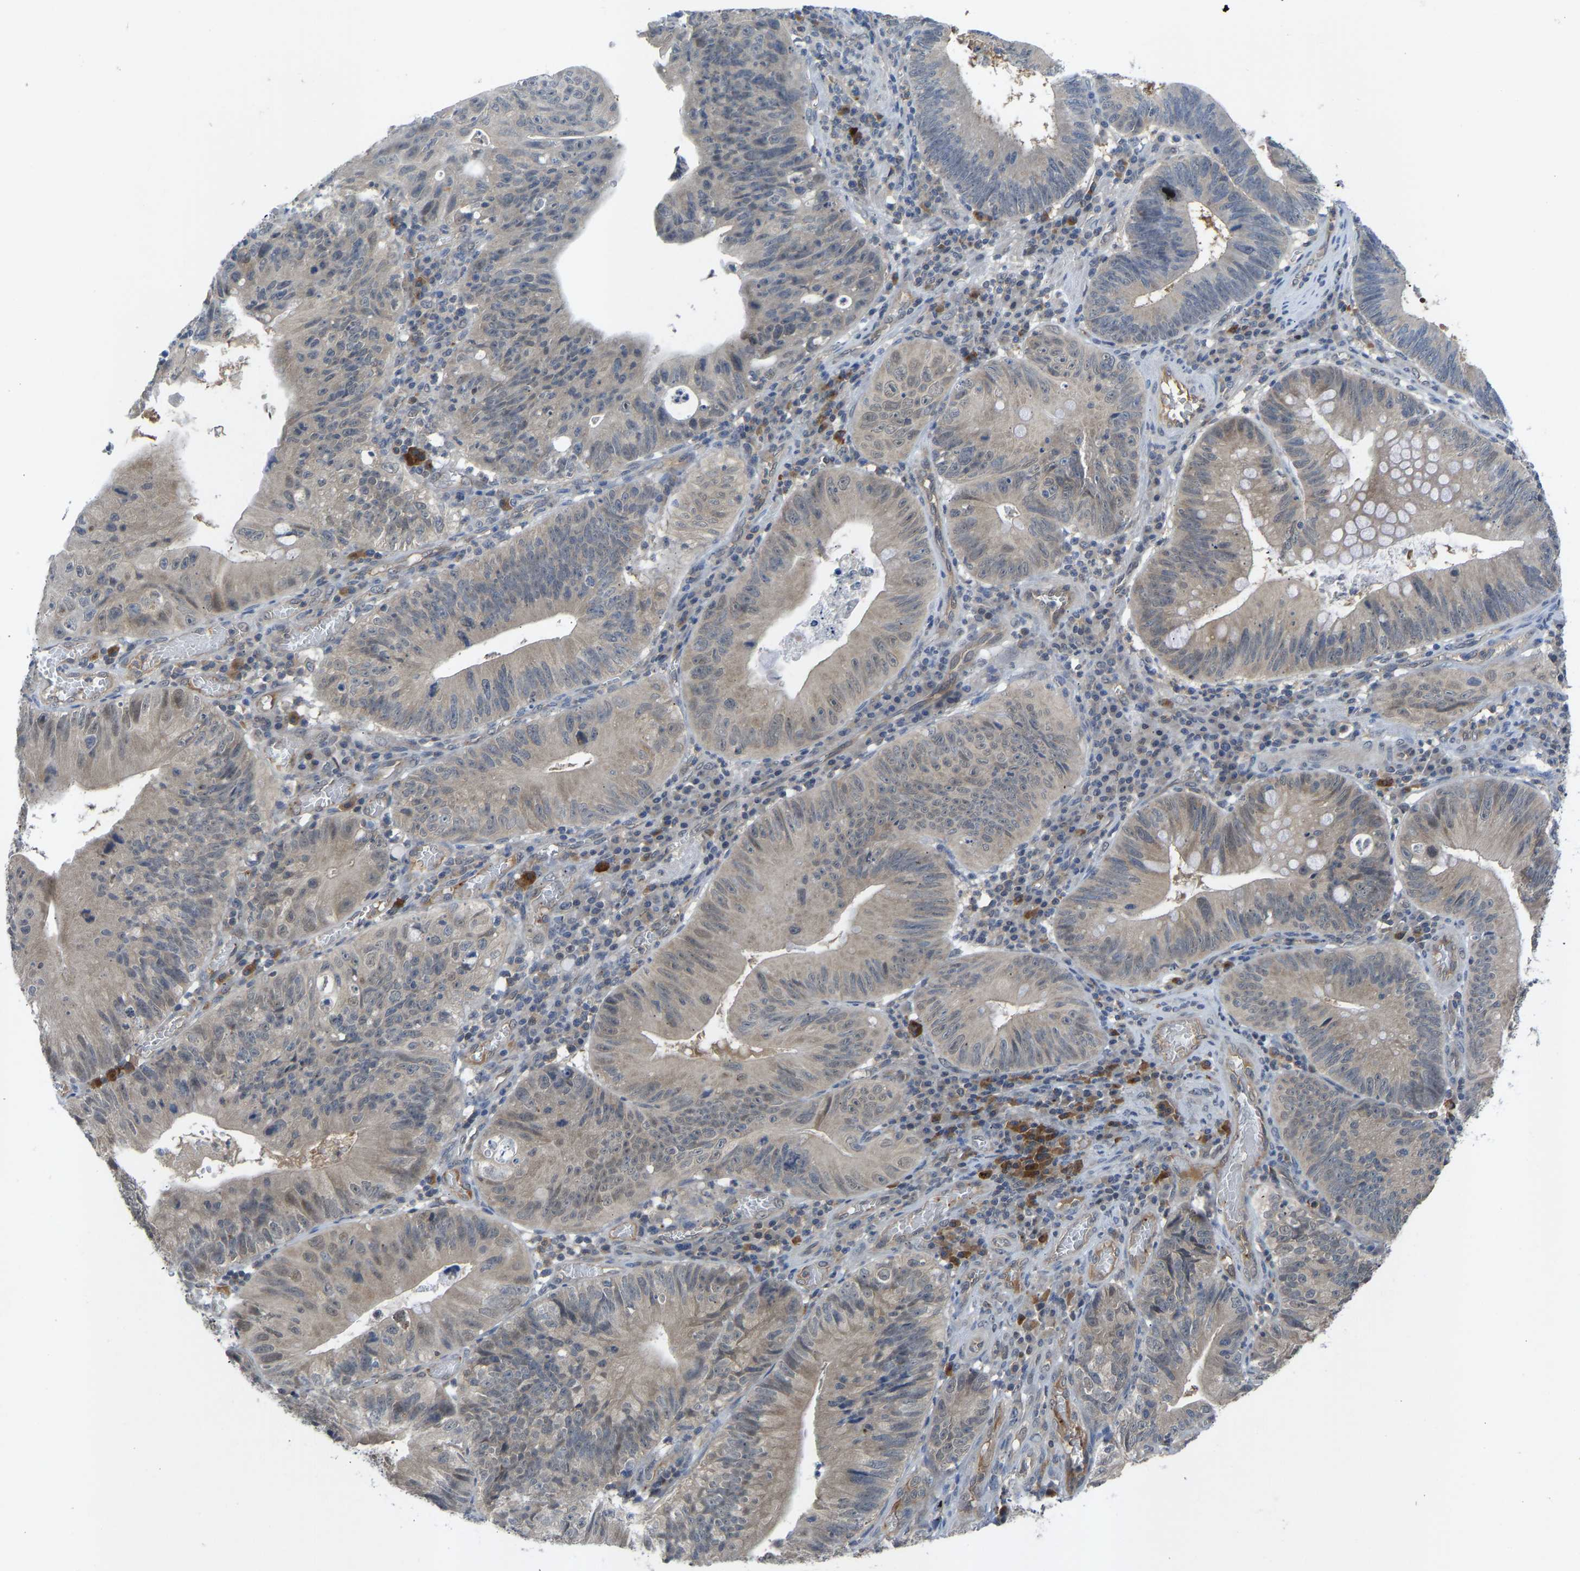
{"staining": {"intensity": "weak", "quantity": "<25%", "location": "nuclear"}, "tissue": "stomach cancer", "cell_type": "Tumor cells", "image_type": "cancer", "snomed": [{"axis": "morphology", "description": "Adenocarcinoma, NOS"}, {"axis": "topography", "description": "Stomach"}], "caption": "Immunohistochemistry (IHC) micrograph of neoplastic tissue: human stomach adenocarcinoma stained with DAB demonstrates no significant protein staining in tumor cells.", "gene": "ZNF251", "patient": {"sex": "male", "age": 59}}